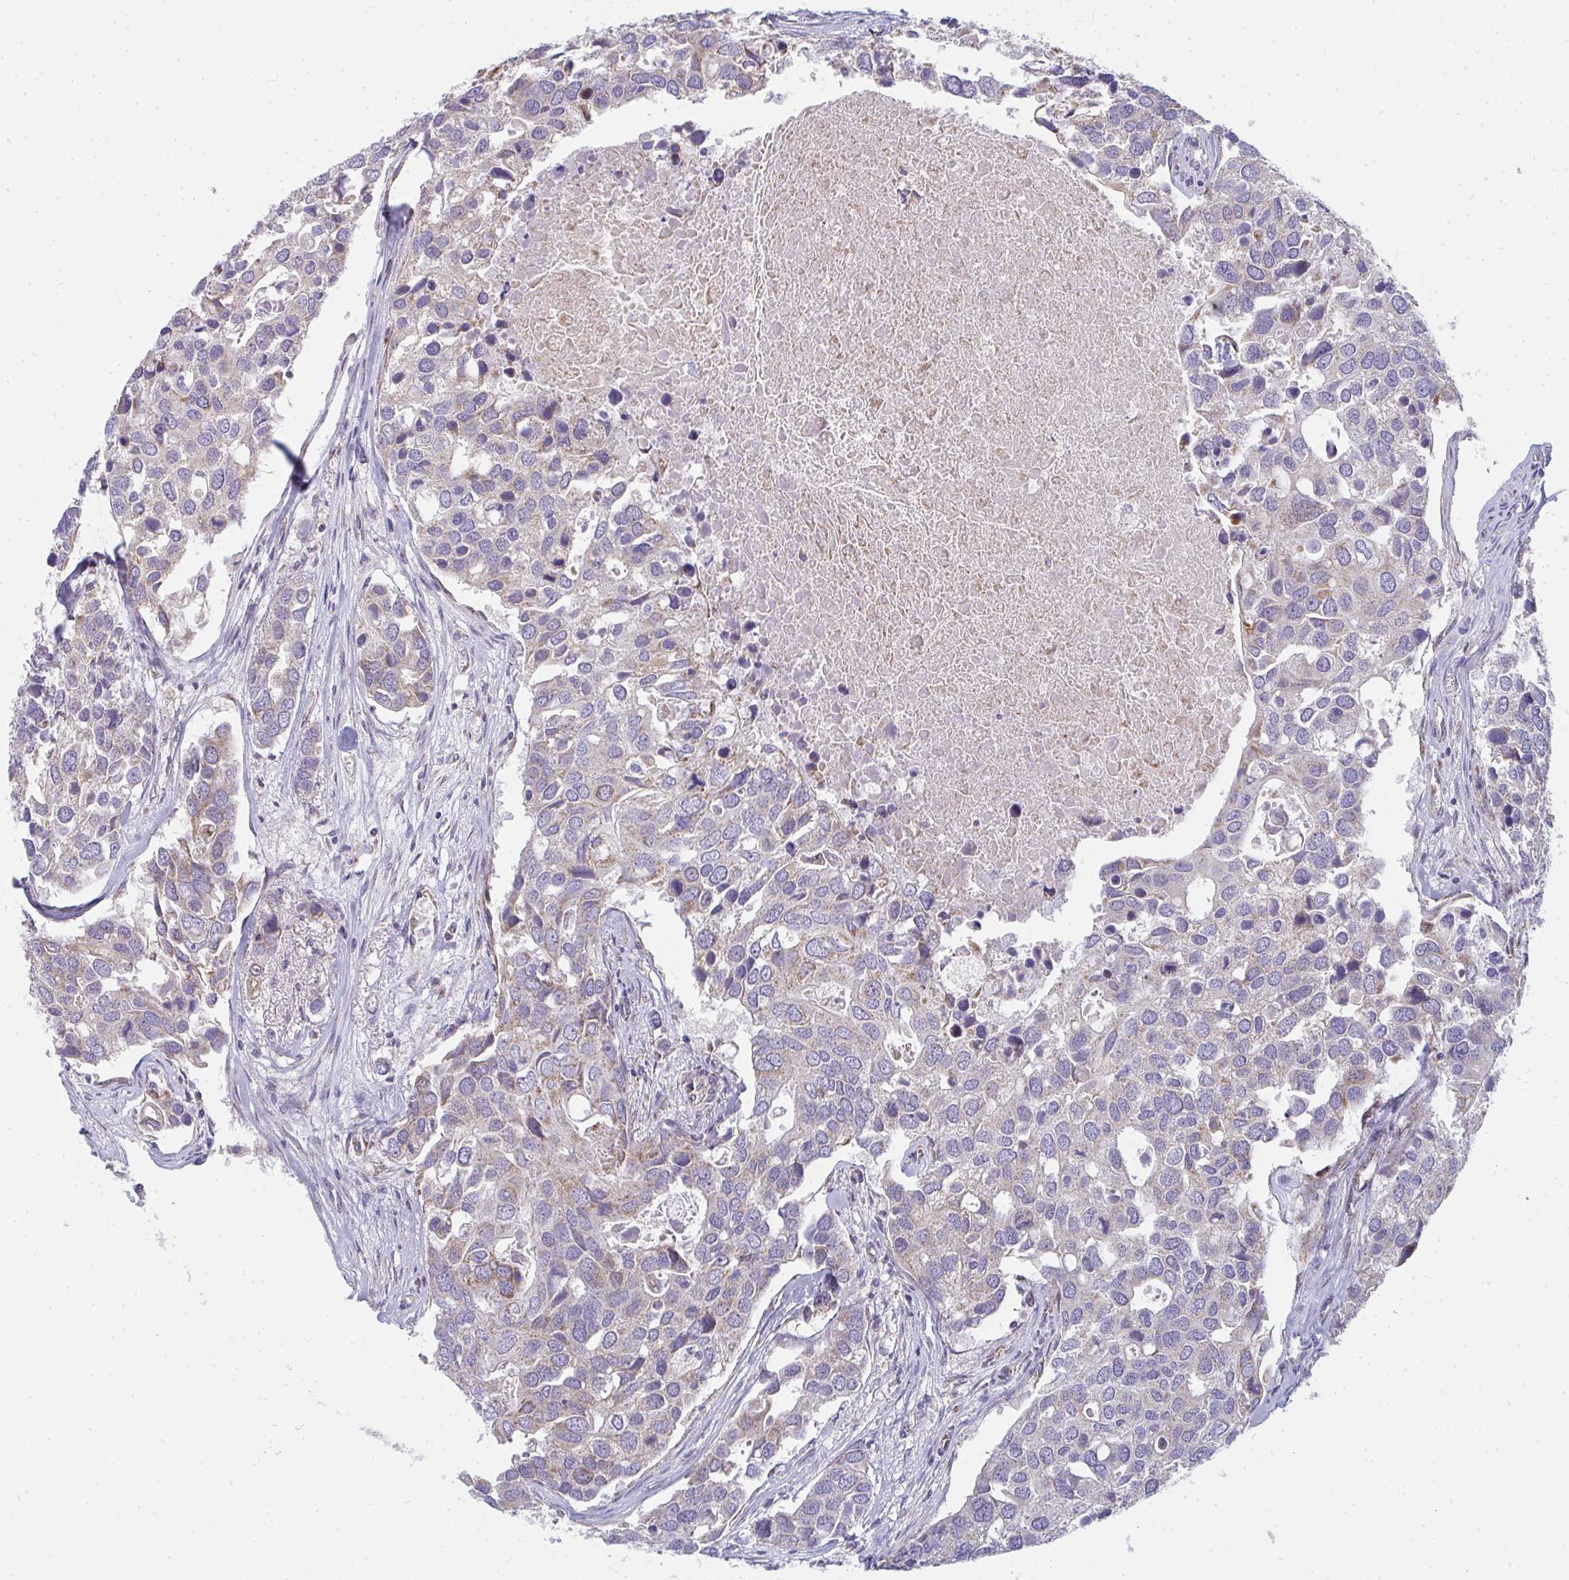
{"staining": {"intensity": "weak", "quantity": "<25%", "location": "cytoplasmic/membranous"}, "tissue": "breast cancer", "cell_type": "Tumor cells", "image_type": "cancer", "snomed": [{"axis": "morphology", "description": "Duct carcinoma"}, {"axis": "topography", "description": "Breast"}], "caption": "Immunohistochemistry histopathology image of neoplastic tissue: breast cancer stained with DAB (3,3'-diaminobenzidine) exhibits no significant protein staining in tumor cells.", "gene": "FAHD1", "patient": {"sex": "female", "age": 83}}